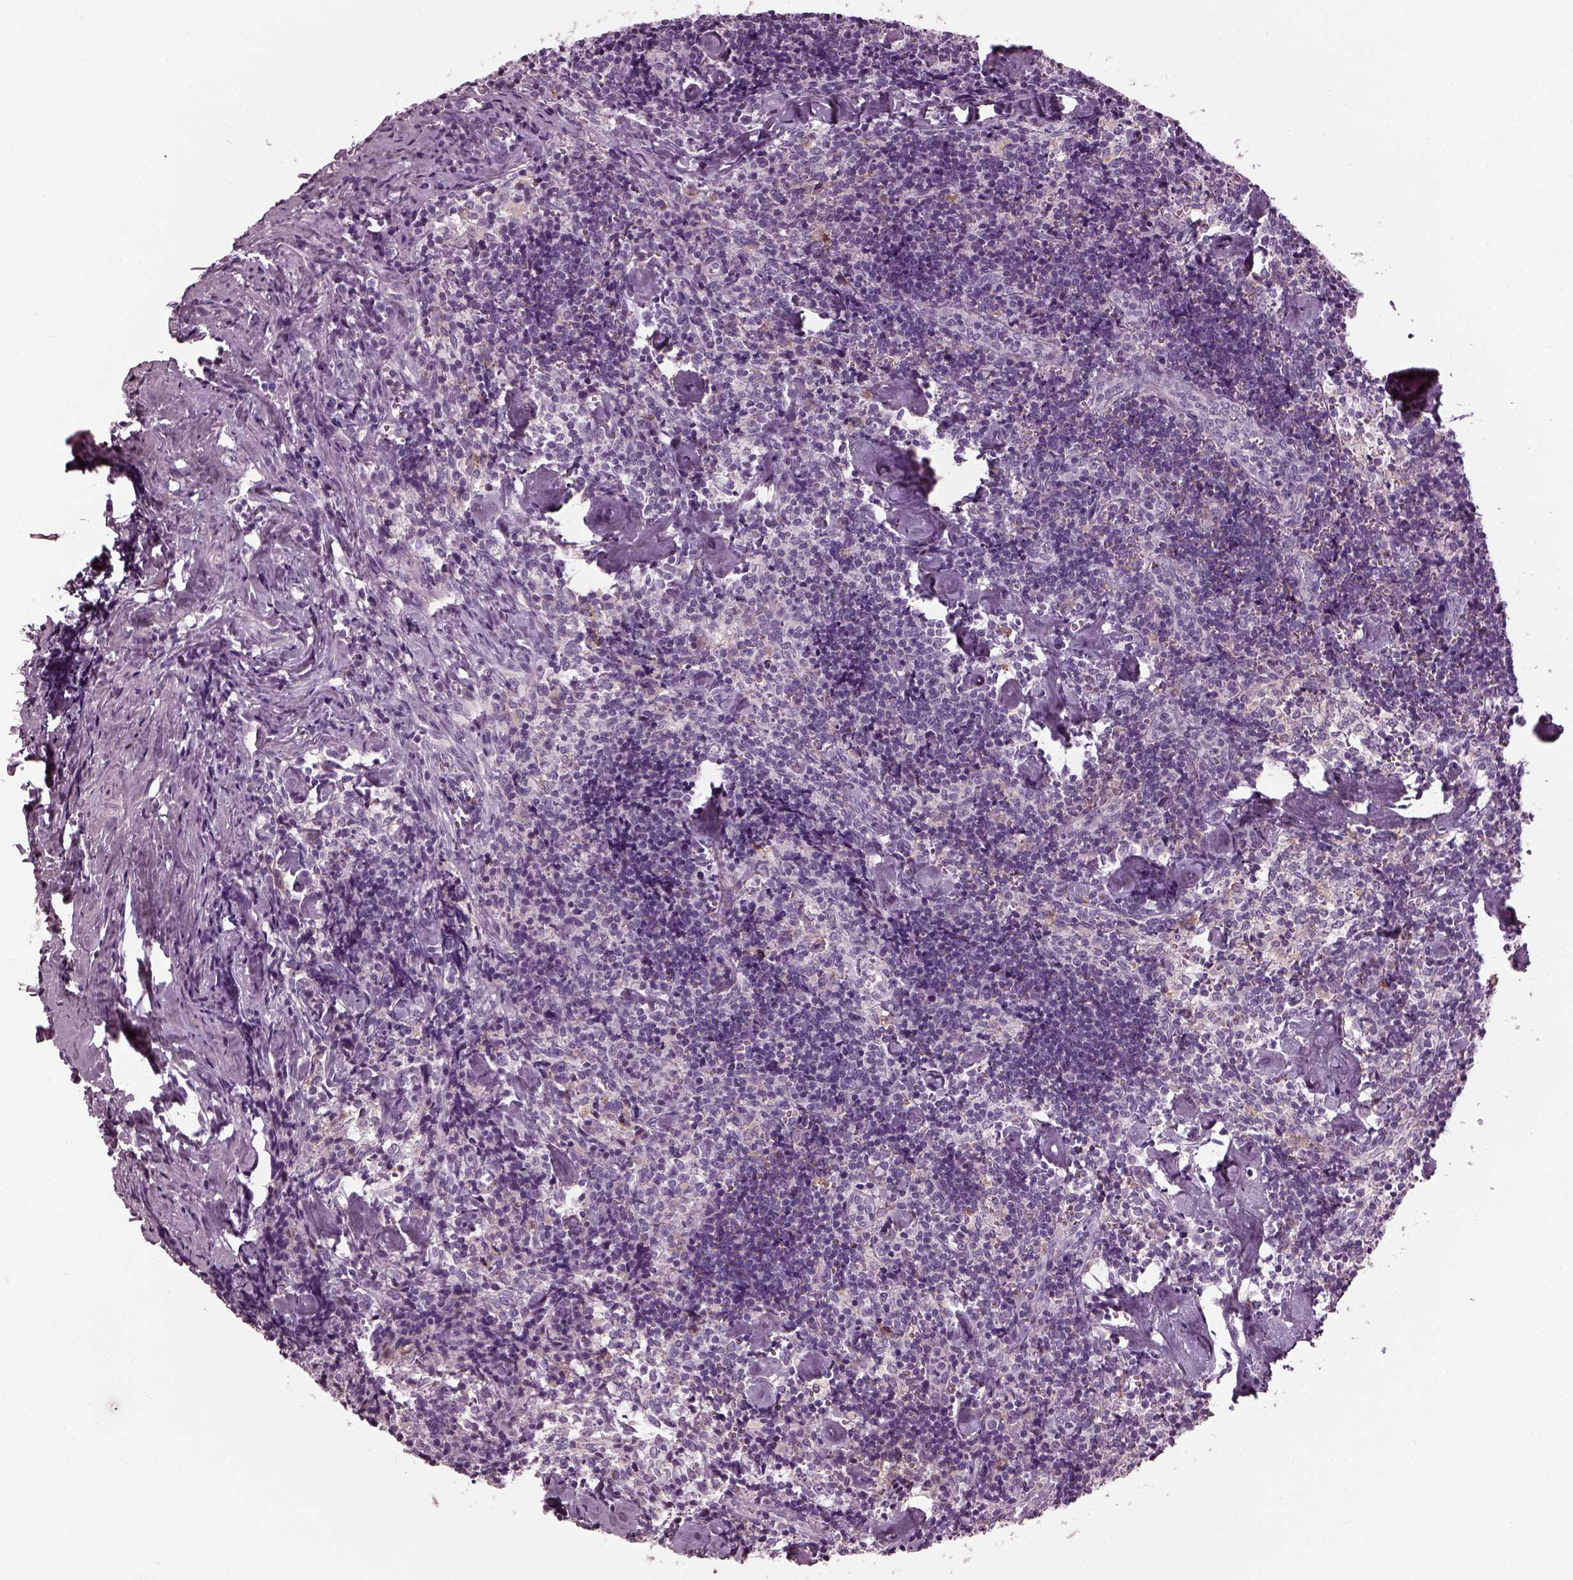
{"staining": {"intensity": "negative", "quantity": "none", "location": "none"}, "tissue": "lymph node", "cell_type": "Germinal center cells", "image_type": "normal", "snomed": [{"axis": "morphology", "description": "Normal tissue, NOS"}, {"axis": "topography", "description": "Lymph node"}], "caption": "This is an IHC image of unremarkable human lymph node. There is no expression in germinal center cells.", "gene": "TMEM231", "patient": {"sex": "female", "age": 50}}